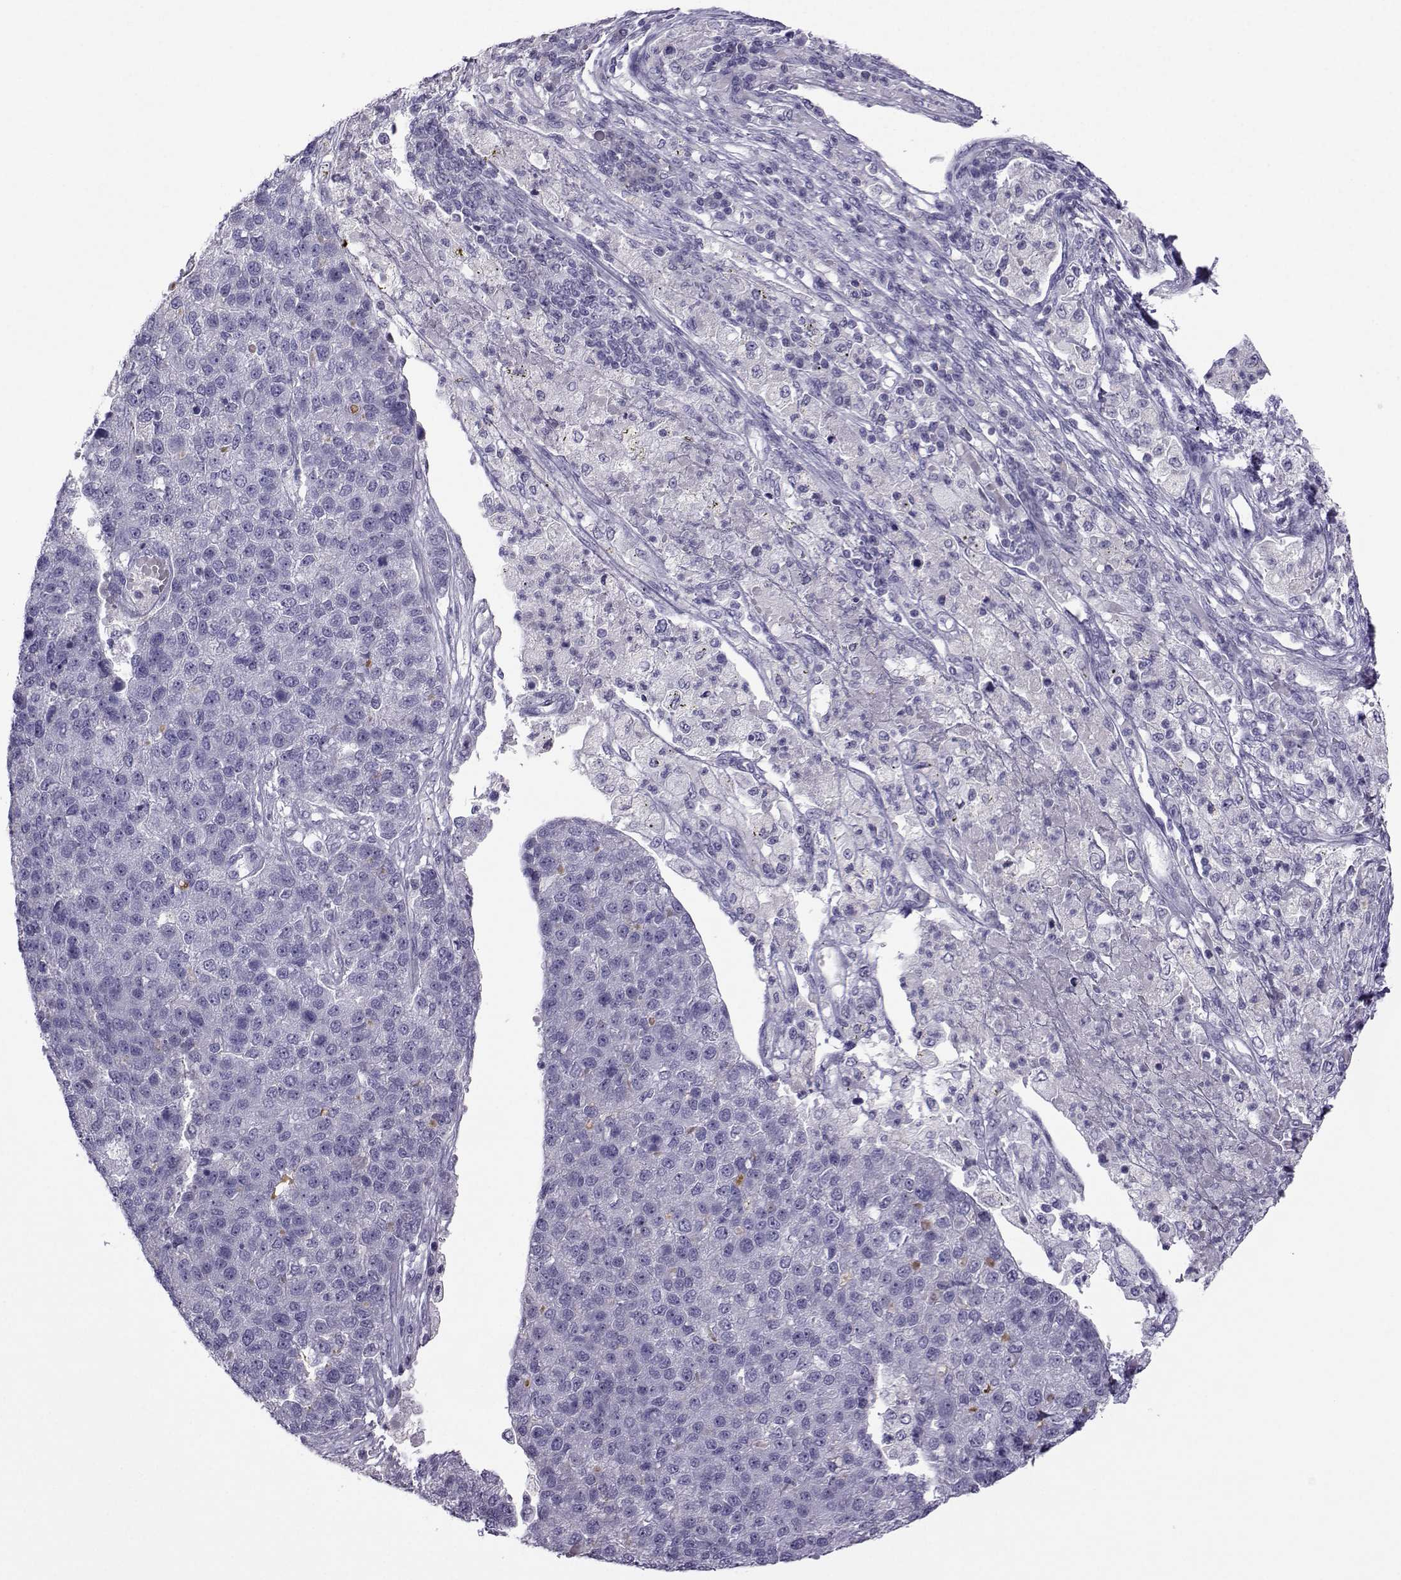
{"staining": {"intensity": "negative", "quantity": "none", "location": "none"}, "tissue": "pancreatic cancer", "cell_type": "Tumor cells", "image_type": "cancer", "snomed": [{"axis": "morphology", "description": "Adenocarcinoma, NOS"}, {"axis": "topography", "description": "Pancreas"}], "caption": "Photomicrograph shows no protein positivity in tumor cells of pancreatic cancer (adenocarcinoma) tissue.", "gene": "ARMC2", "patient": {"sex": "female", "age": 61}}